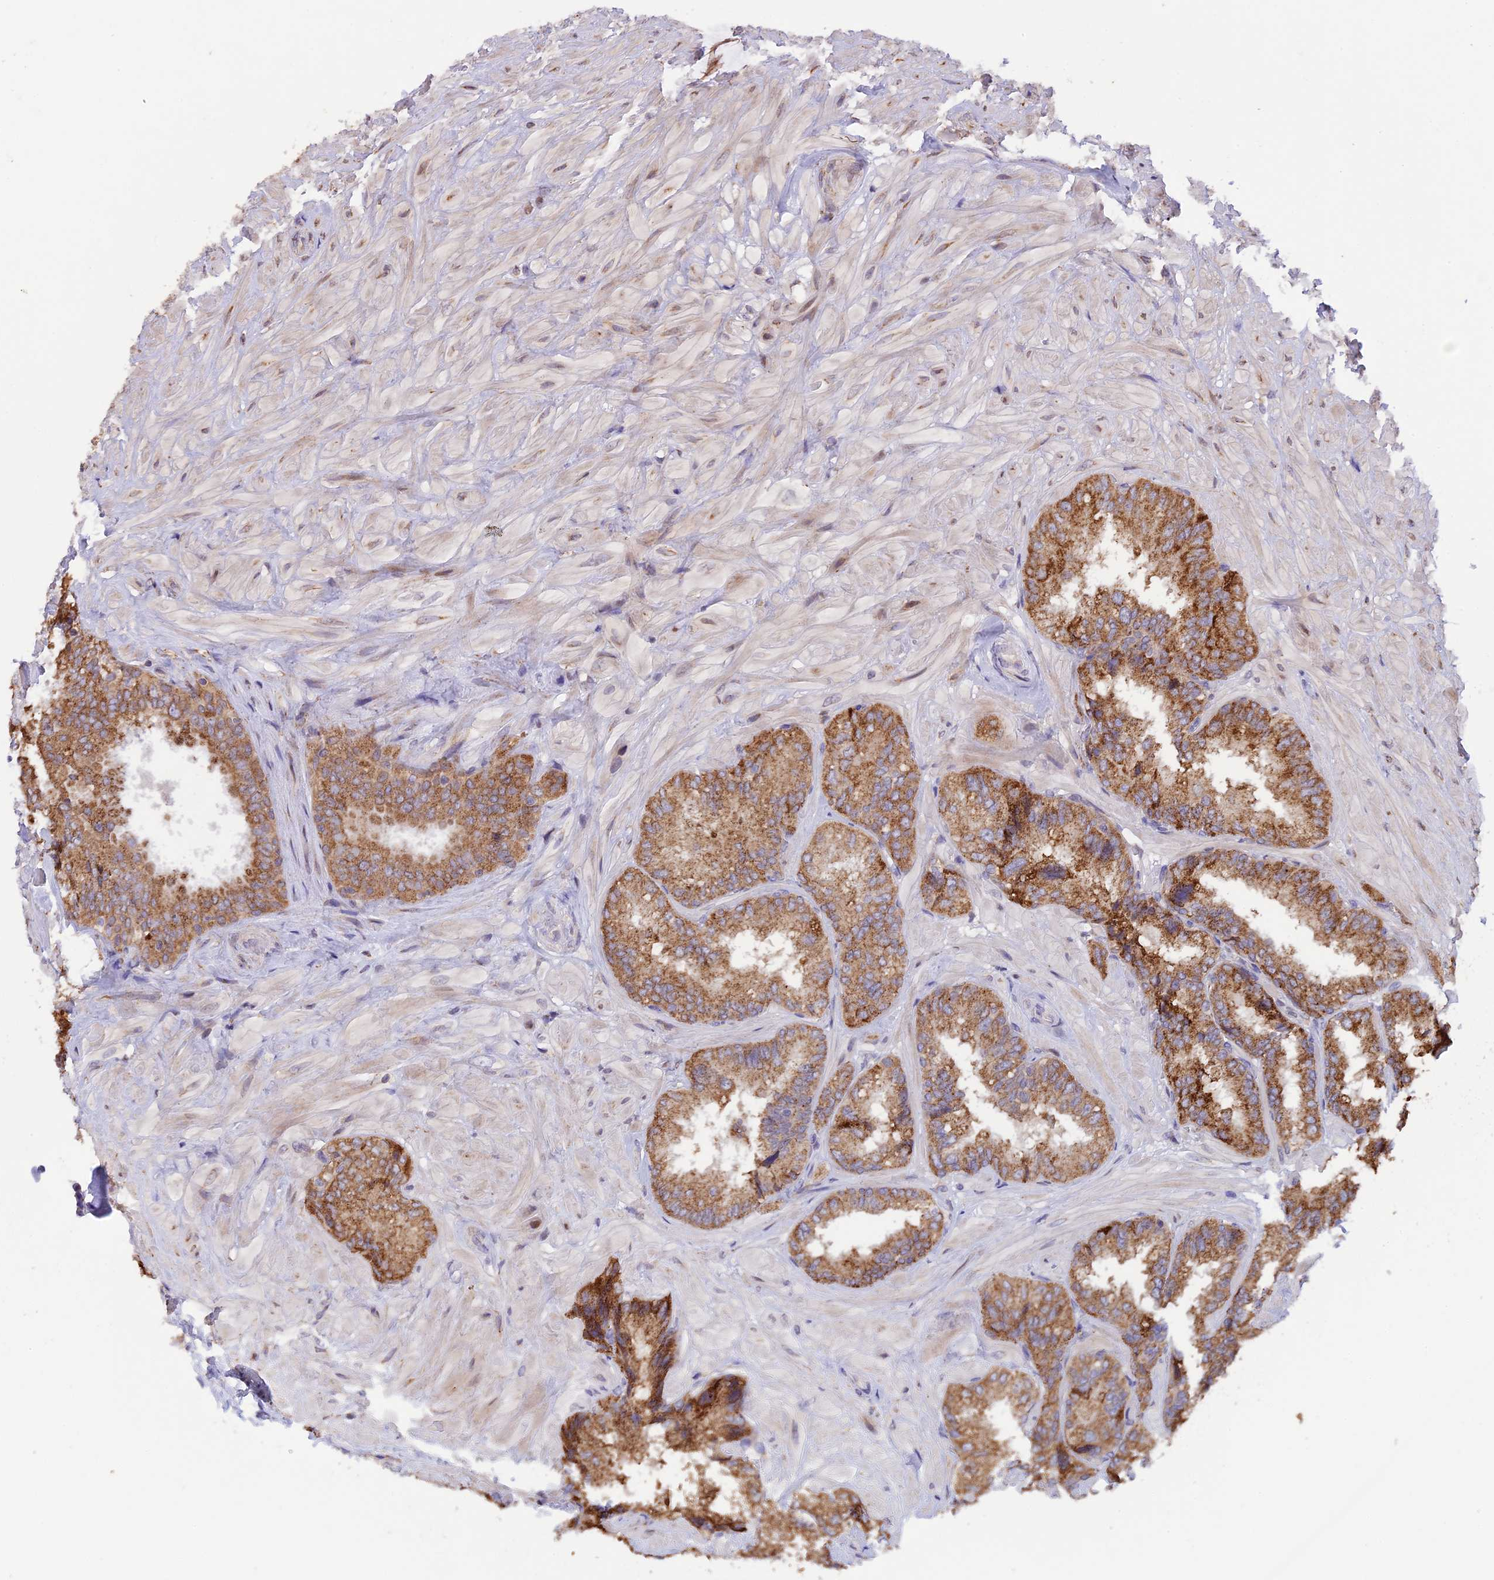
{"staining": {"intensity": "moderate", "quantity": ">75%", "location": "cytoplasmic/membranous"}, "tissue": "seminal vesicle", "cell_type": "Glandular cells", "image_type": "normal", "snomed": [{"axis": "morphology", "description": "Normal tissue, NOS"}, {"axis": "topography", "description": "Prostate and seminal vesicle, NOS"}, {"axis": "topography", "description": "Prostate"}, {"axis": "topography", "description": "Seminal veicle"}], "caption": "Seminal vesicle stained with a brown dye reveals moderate cytoplasmic/membranous positive expression in about >75% of glandular cells.", "gene": "DMRTA2", "patient": {"sex": "male", "age": 67}}